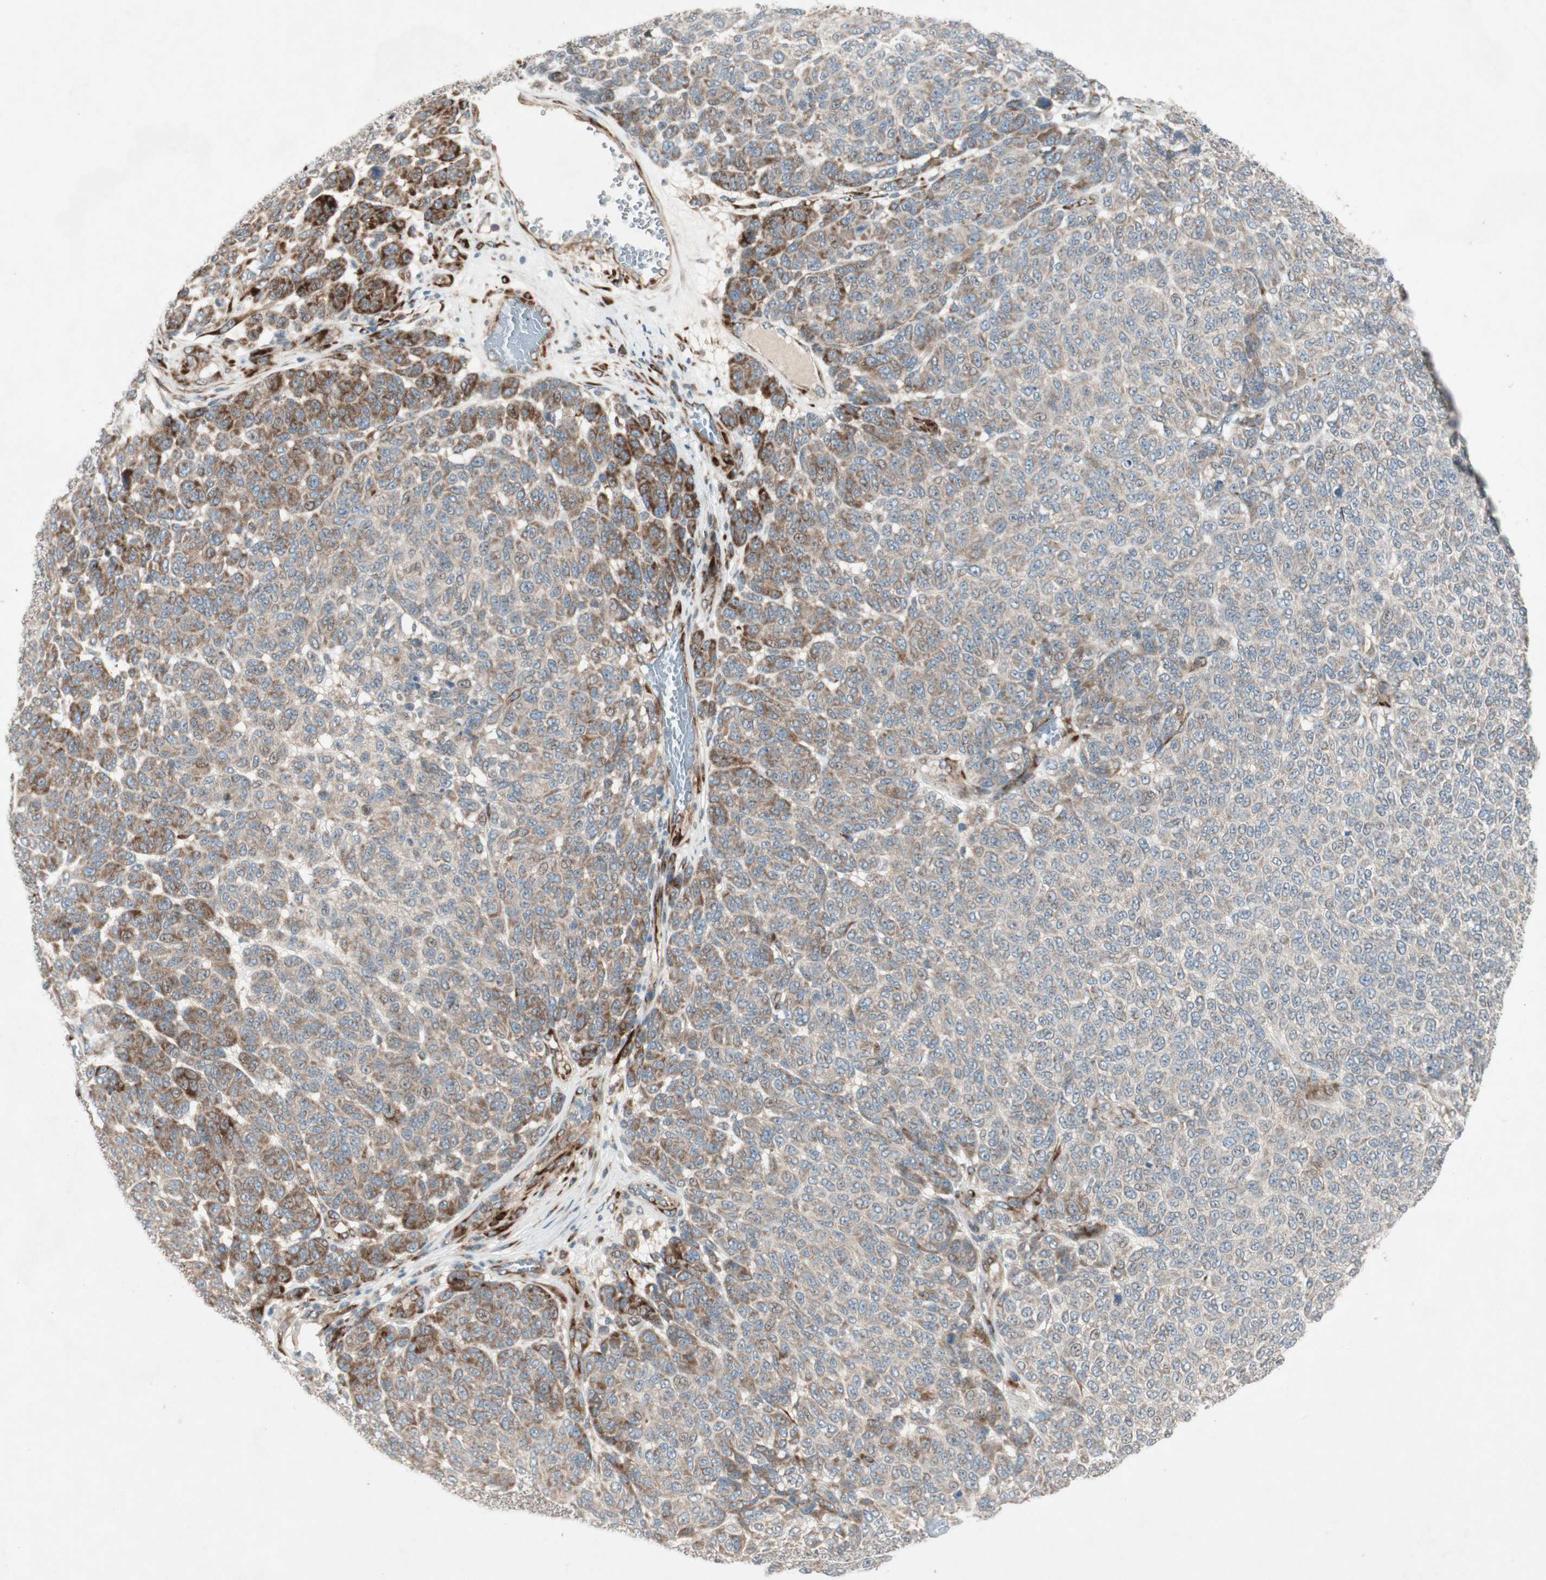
{"staining": {"intensity": "weak", "quantity": "25%-75%", "location": "cytoplasmic/membranous"}, "tissue": "melanoma", "cell_type": "Tumor cells", "image_type": "cancer", "snomed": [{"axis": "morphology", "description": "Malignant melanoma, NOS"}, {"axis": "topography", "description": "Skin"}], "caption": "Immunohistochemistry (IHC) micrograph of neoplastic tissue: human melanoma stained using immunohistochemistry (IHC) demonstrates low levels of weak protein expression localized specifically in the cytoplasmic/membranous of tumor cells, appearing as a cytoplasmic/membranous brown color.", "gene": "APOO", "patient": {"sex": "male", "age": 59}}